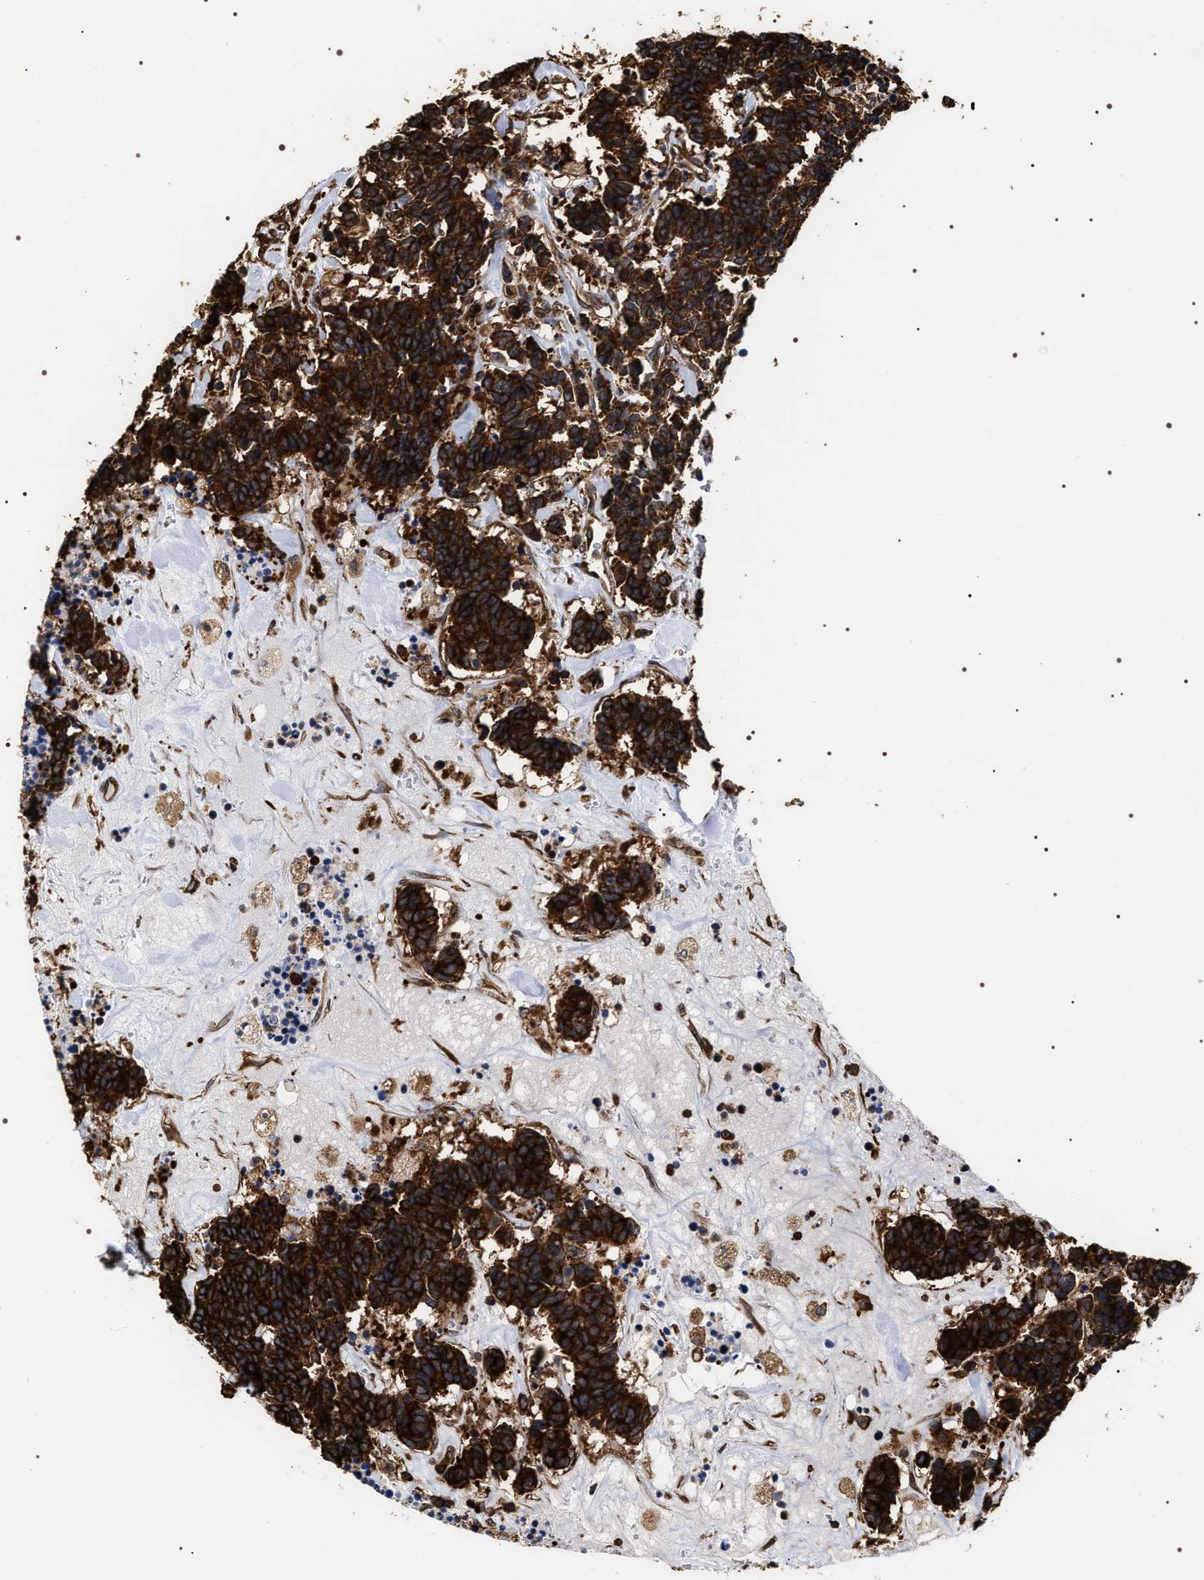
{"staining": {"intensity": "strong", "quantity": ">75%", "location": "cytoplasmic/membranous"}, "tissue": "carcinoid", "cell_type": "Tumor cells", "image_type": "cancer", "snomed": [{"axis": "morphology", "description": "Carcinoma, NOS"}, {"axis": "morphology", "description": "Carcinoid, malignant, NOS"}, {"axis": "topography", "description": "Urinary bladder"}], "caption": "Strong cytoplasmic/membranous expression is appreciated in approximately >75% of tumor cells in carcinoma.", "gene": "SERBP1", "patient": {"sex": "male", "age": 57}}